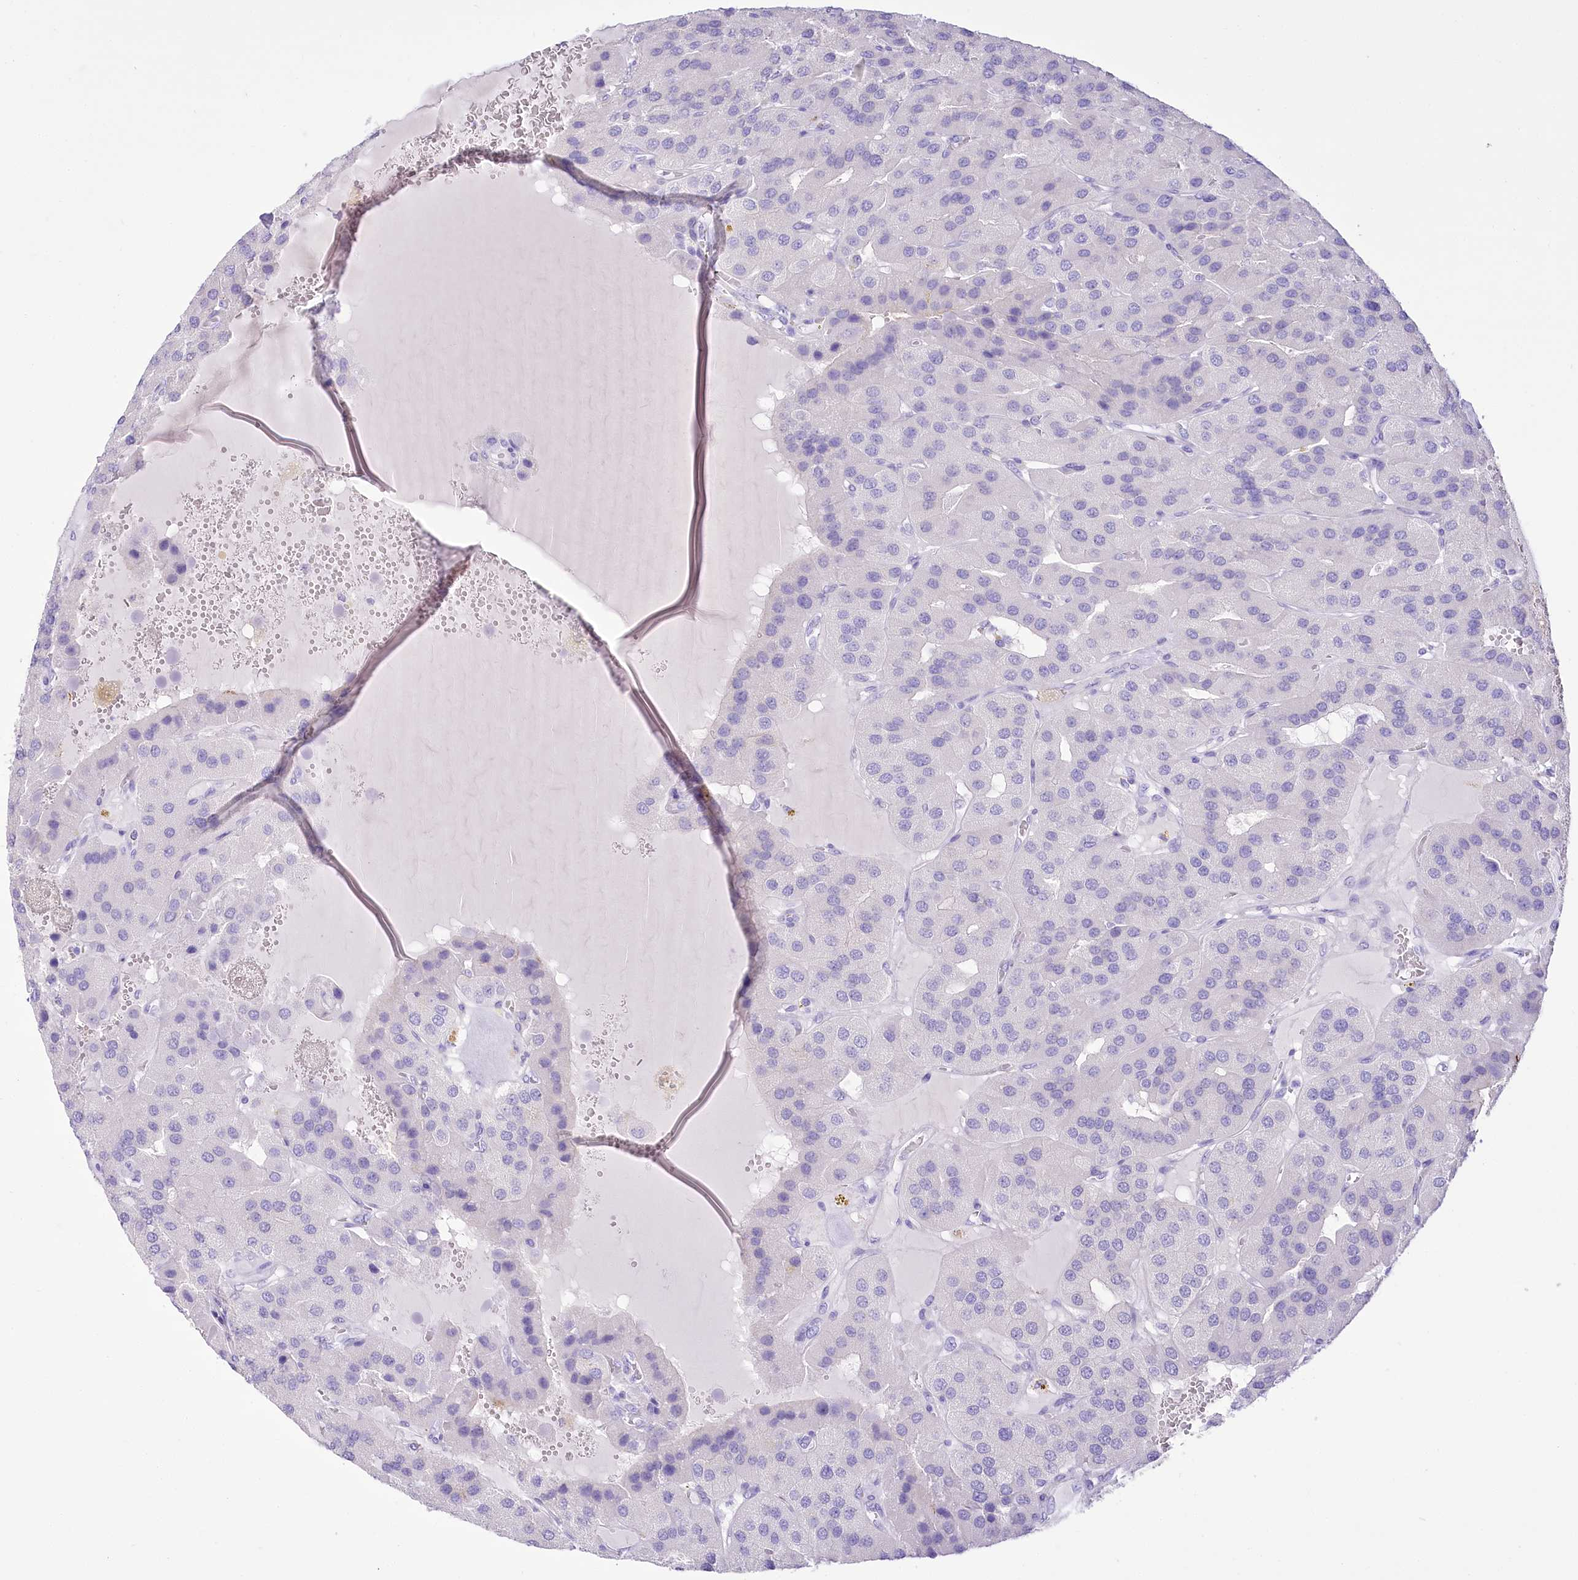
{"staining": {"intensity": "negative", "quantity": "none", "location": "none"}, "tissue": "parathyroid gland", "cell_type": "Glandular cells", "image_type": "normal", "snomed": [{"axis": "morphology", "description": "Normal tissue, NOS"}, {"axis": "morphology", "description": "Adenoma, NOS"}, {"axis": "topography", "description": "Parathyroid gland"}], "caption": "Glandular cells show no significant staining in unremarkable parathyroid gland.", "gene": "PBLD", "patient": {"sex": "female", "age": 86}}